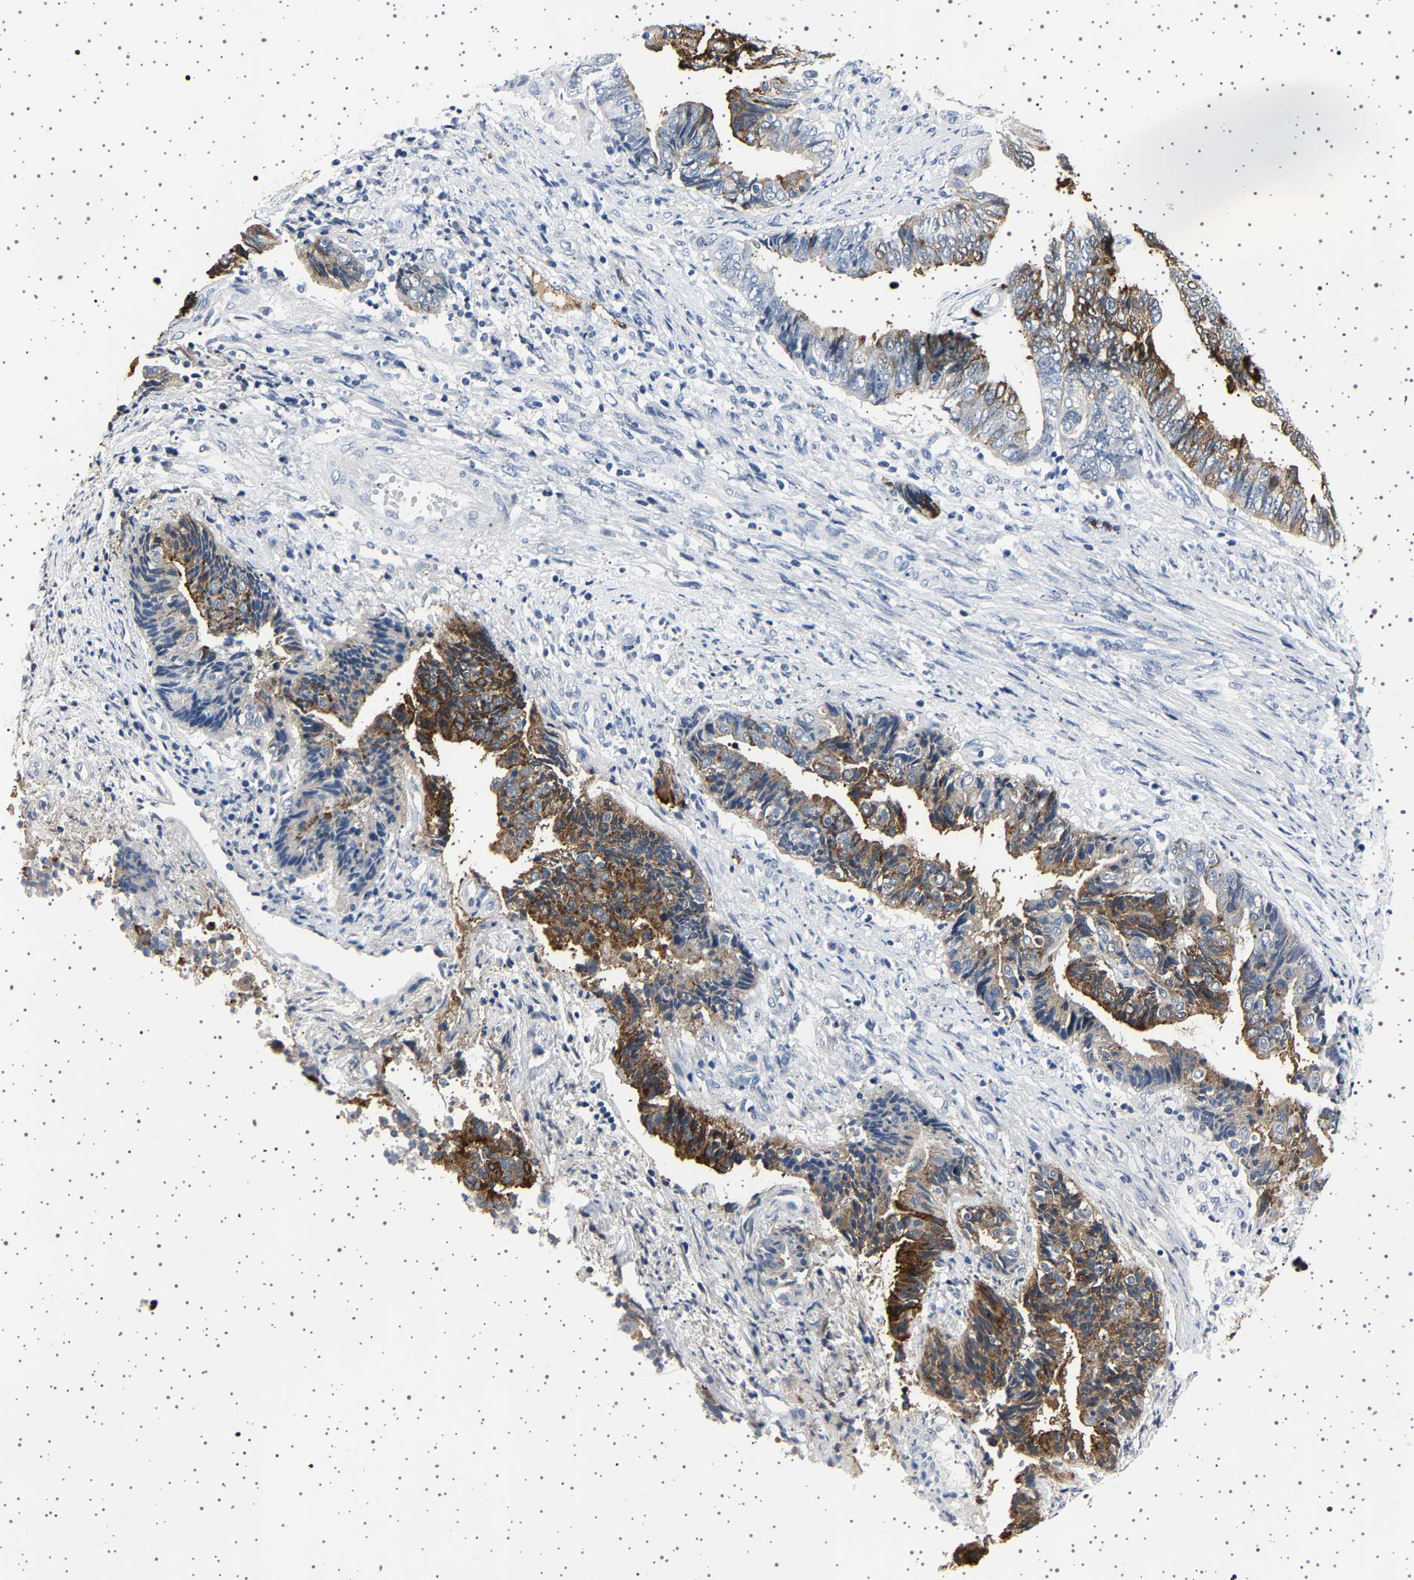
{"staining": {"intensity": "strong", "quantity": "25%-75%", "location": "cytoplasmic/membranous"}, "tissue": "endometrial cancer", "cell_type": "Tumor cells", "image_type": "cancer", "snomed": [{"axis": "morphology", "description": "Adenocarcinoma, NOS"}, {"axis": "topography", "description": "Uterus"}, {"axis": "topography", "description": "Endometrium"}], "caption": "This image demonstrates immunohistochemistry staining of endometrial adenocarcinoma, with high strong cytoplasmic/membranous staining in about 25%-75% of tumor cells.", "gene": "TFF3", "patient": {"sex": "female", "age": 70}}